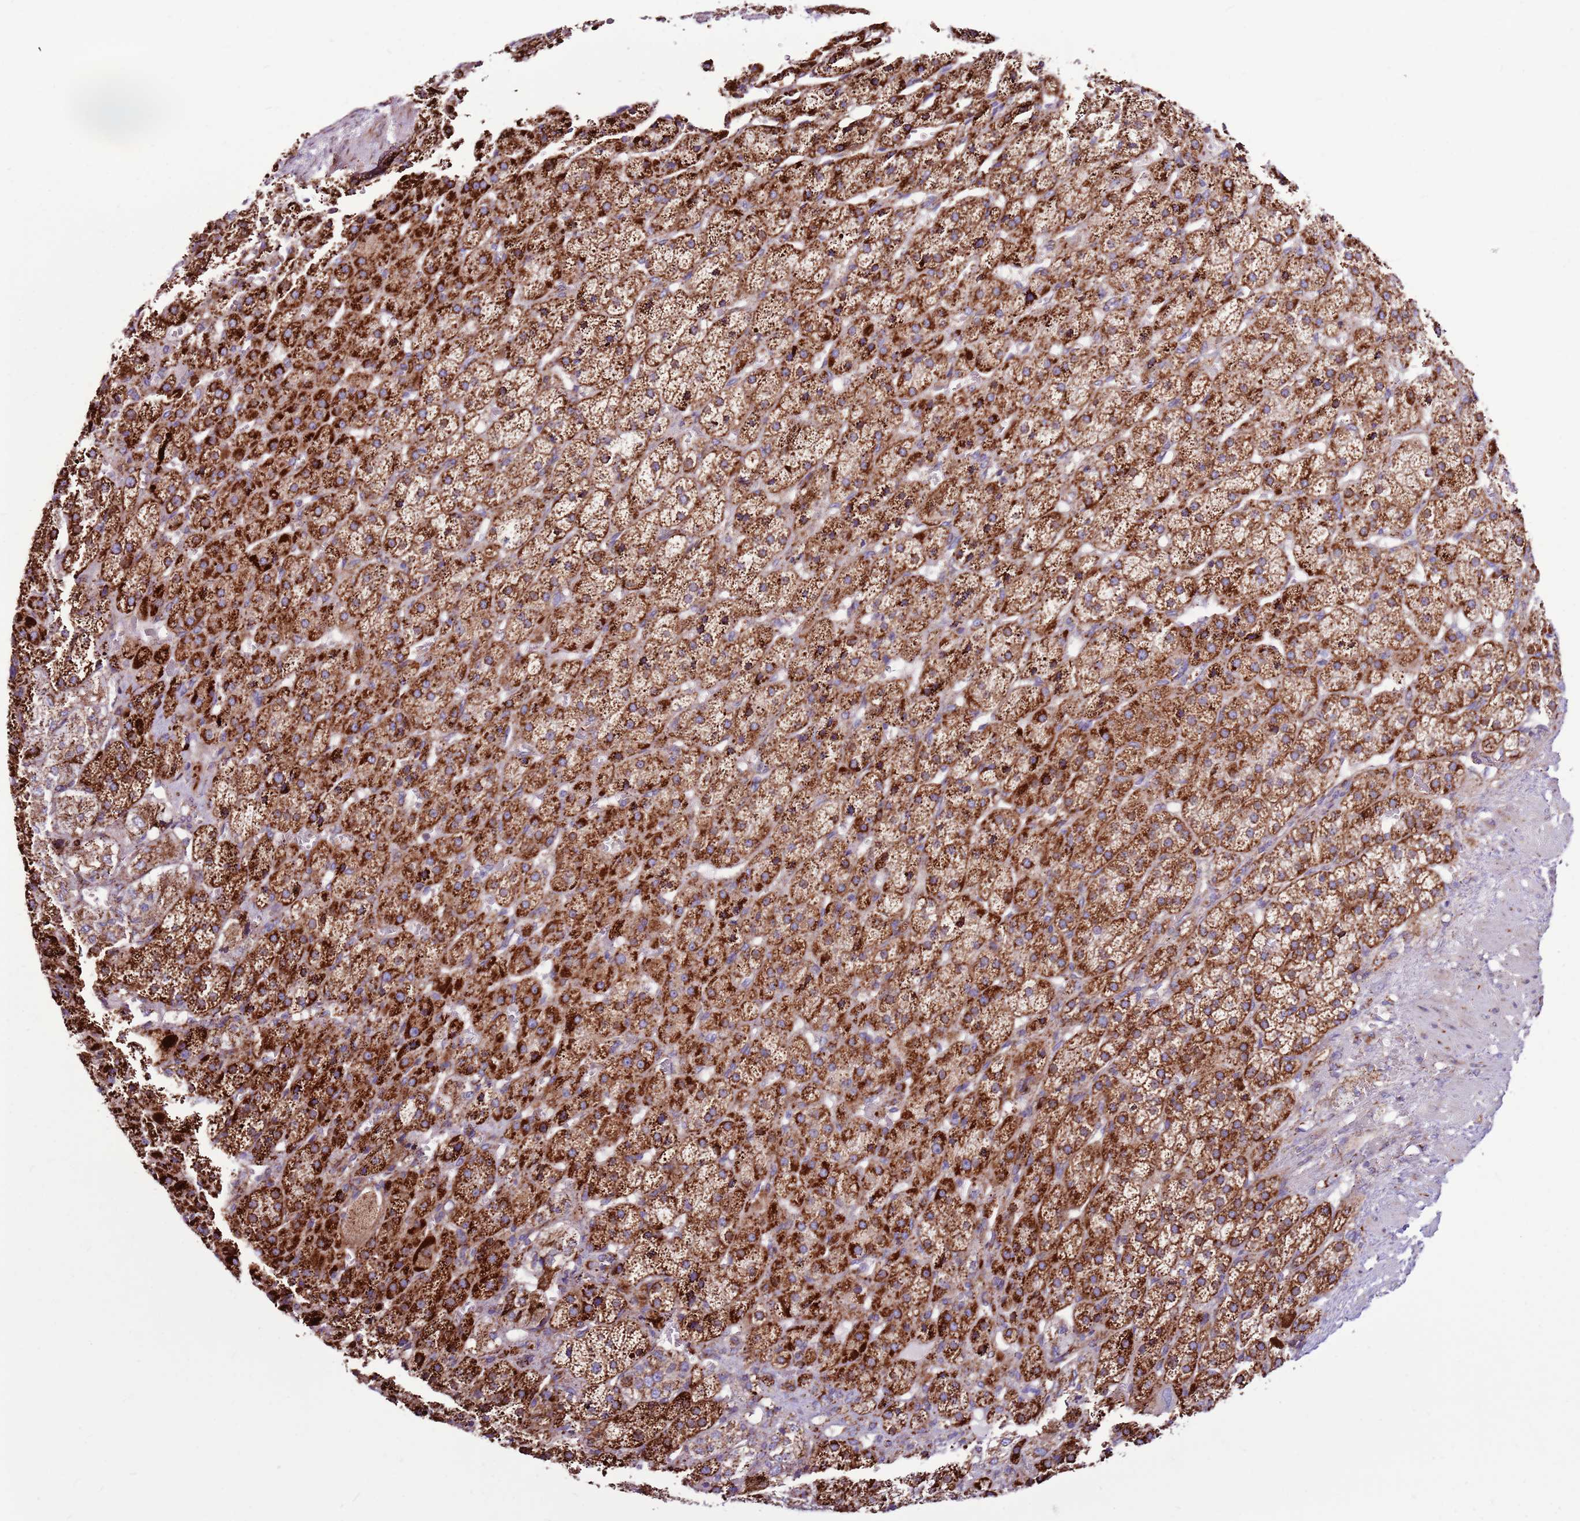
{"staining": {"intensity": "strong", "quantity": ">75%", "location": "cytoplasmic/membranous"}, "tissue": "adrenal gland", "cell_type": "Glandular cells", "image_type": "normal", "snomed": [{"axis": "morphology", "description": "Normal tissue, NOS"}, {"axis": "topography", "description": "Adrenal gland"}], "caption": "DAB immunohistochemical staining of normal adrenal gland exhibits strong cytoplasmic/membranous protein positivity in approximately >75% of glandular cells.", "gene": "HECTD4", "patient": {"sex": "female", "age": 57}}